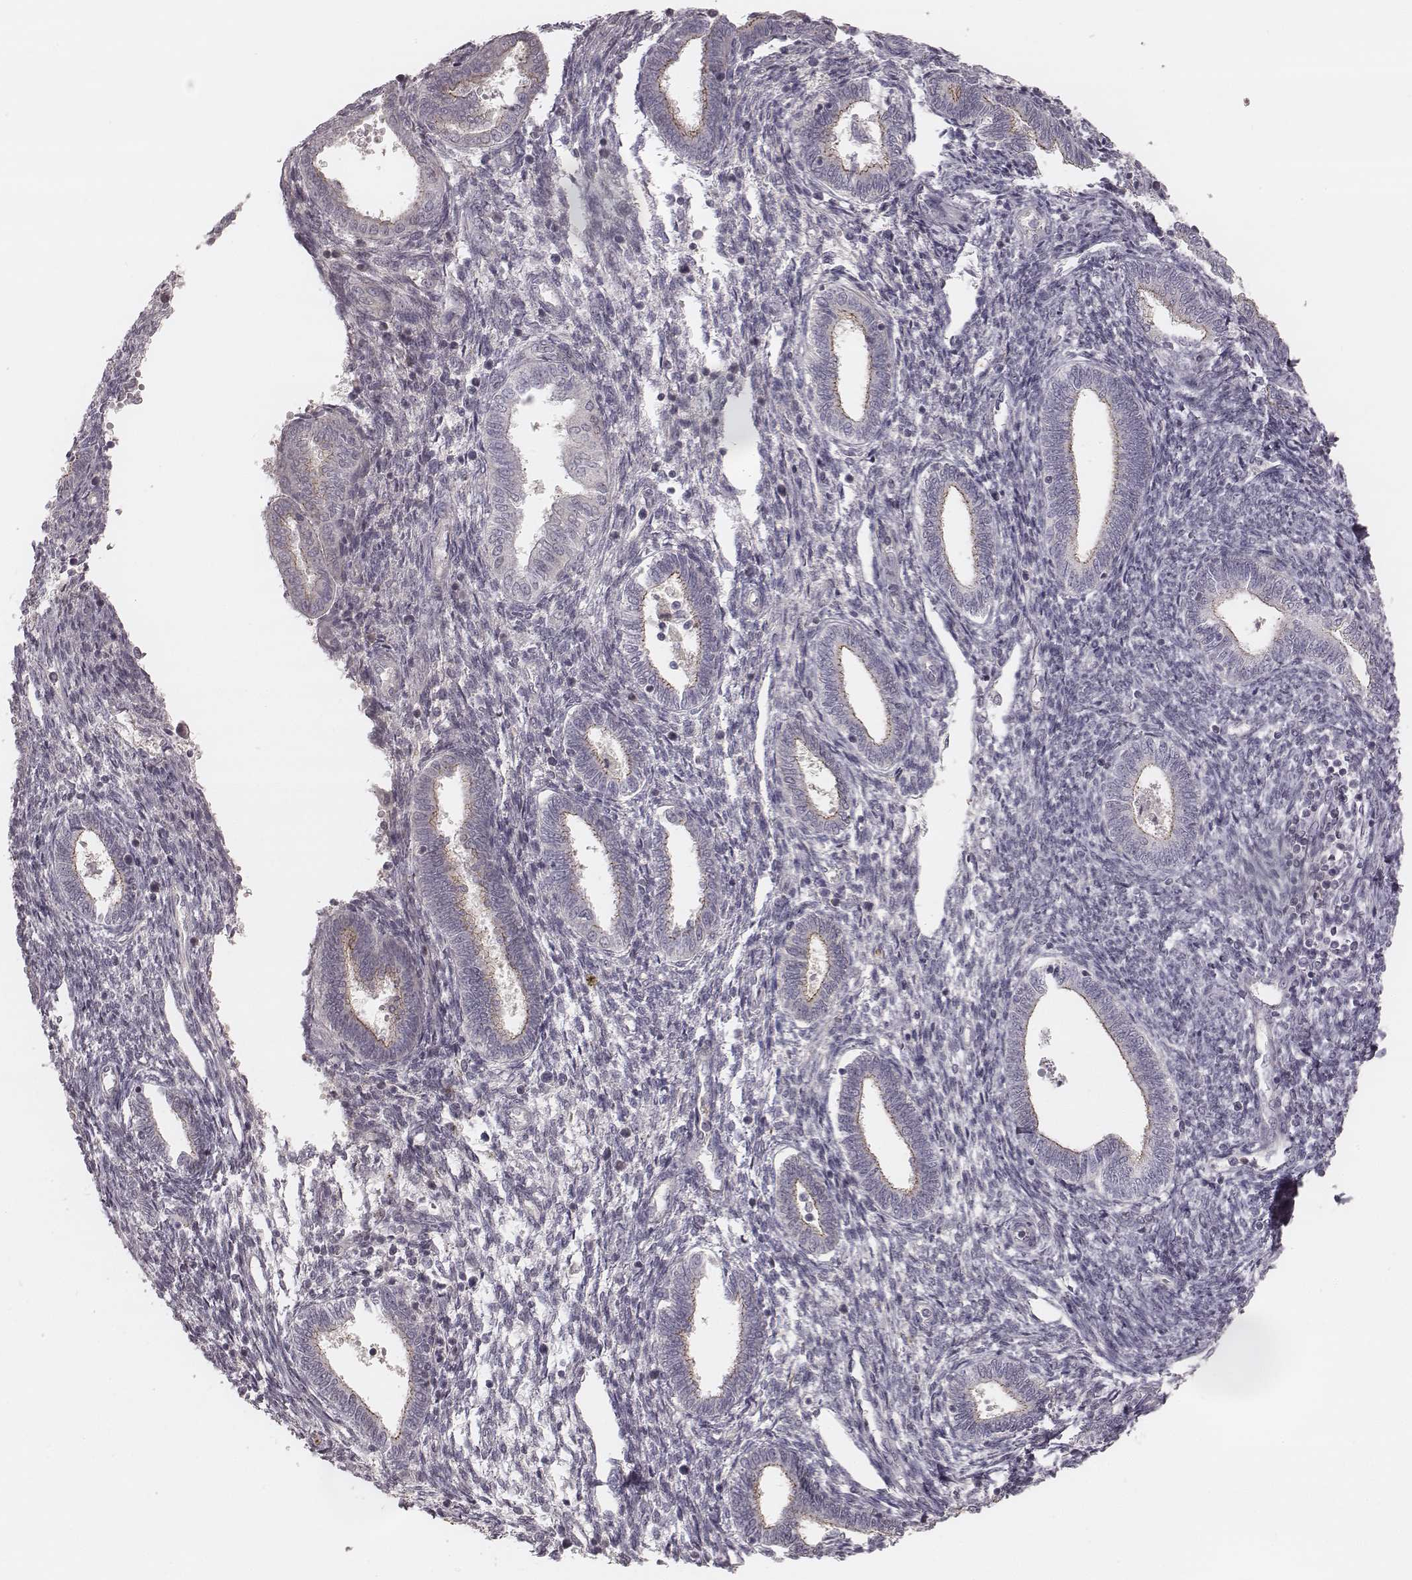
{"staining": {"intensity": "negative", "quantity": "none", "location": "none"}, "tissue": "endometrium", "cell_type": "Cells in endometrial stroma", "image_type": "normal", "snomed": [{"axis": "morphology", "description": "Normal tissue, NOS"}, {"axis": "topography", "description": "Endometrium"}], "caption": "This is an IHC micrograph of unremarkable human endometrium. There is no expression in cells in endometrial stroma.", "gene": "TDRD5", "patient": {"sex": "female", "age": 42}}